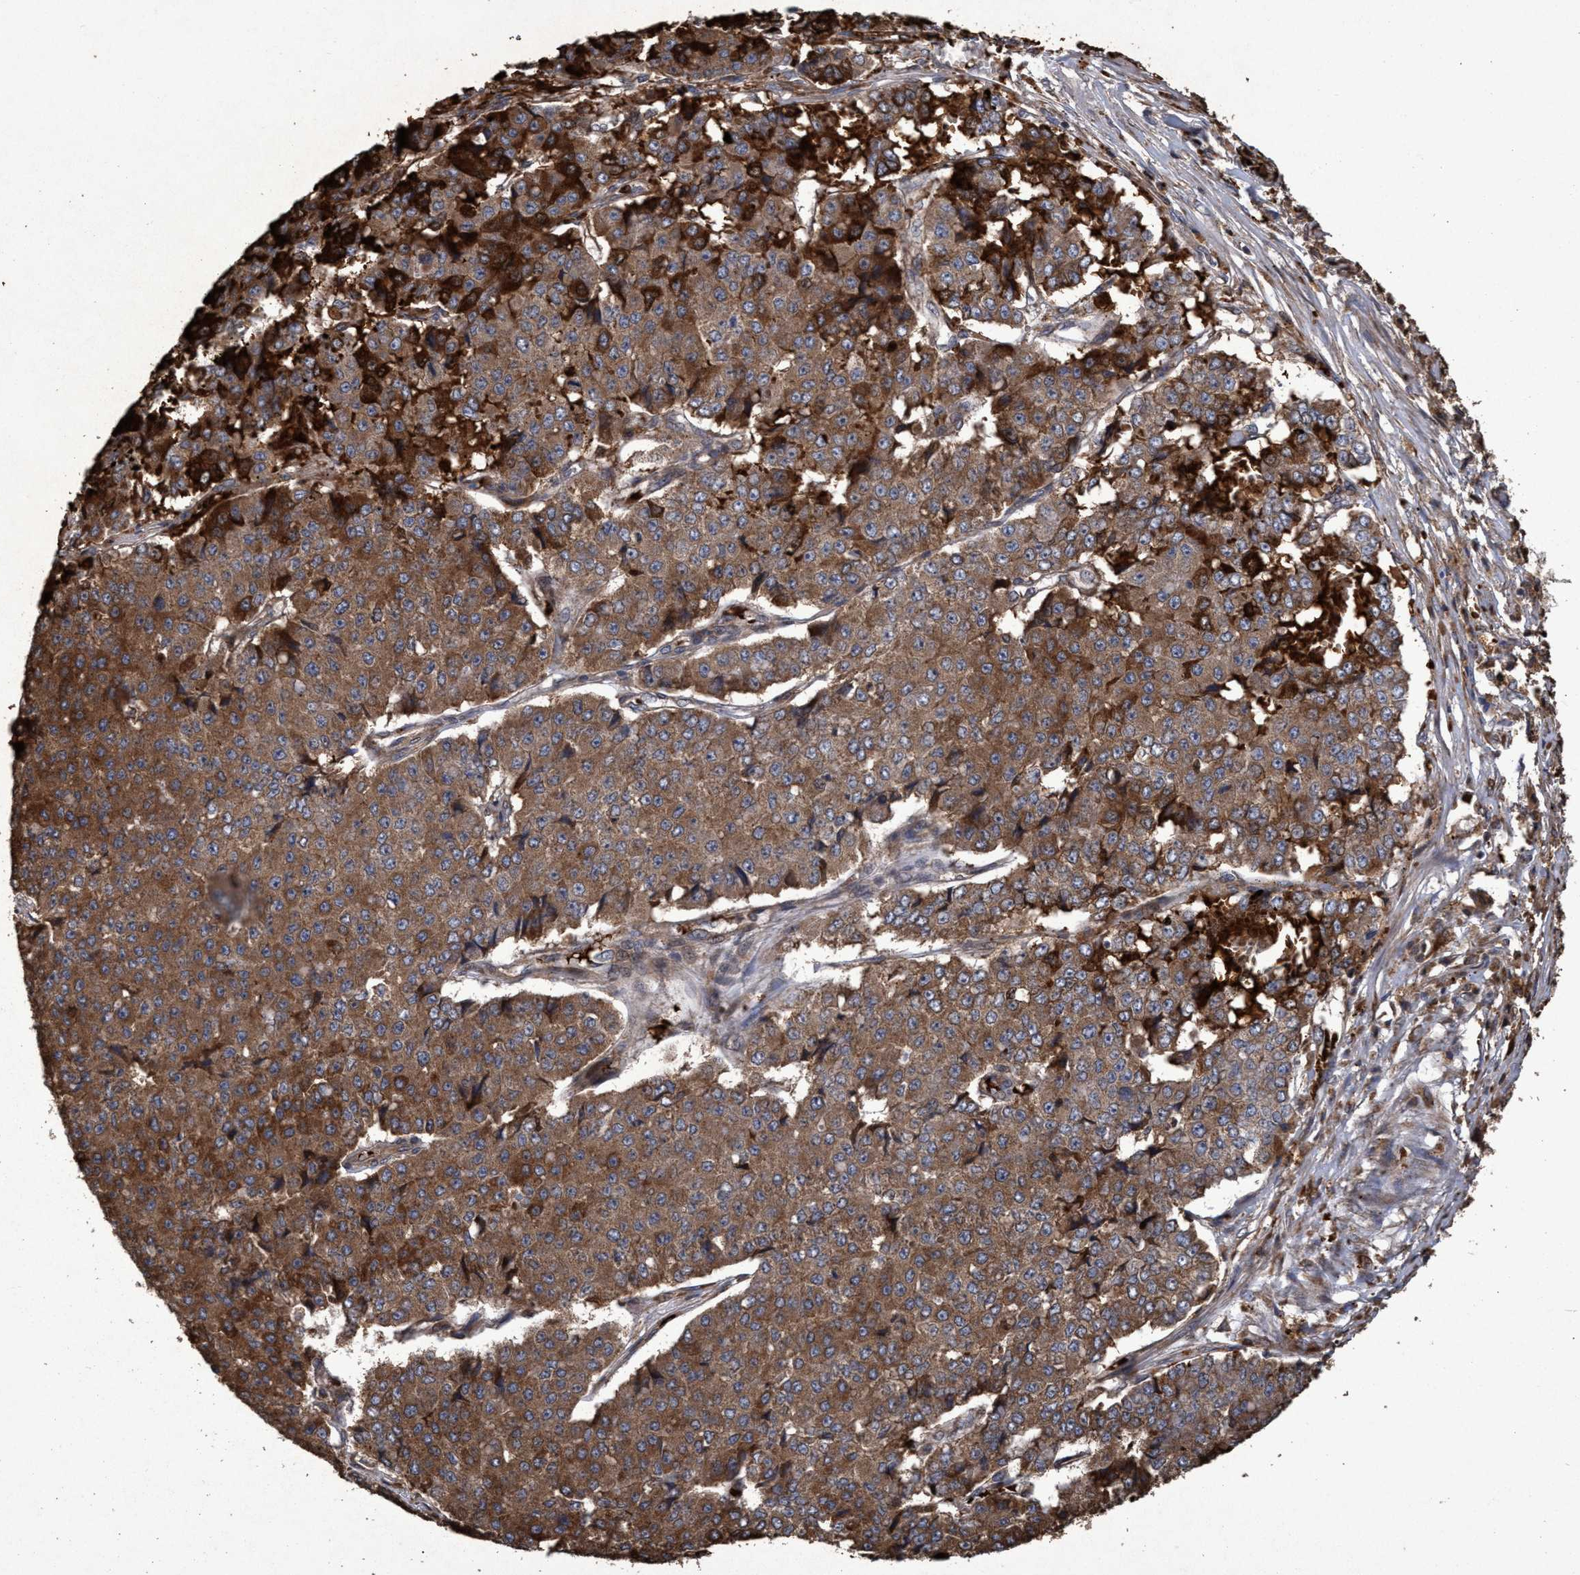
{"staining": {"intensity": "moderate", "quantity": ">75%", "location": "cytoplasmic/membranous"}, "tissue": "pancreatic cancer", "cell_type": "Tumor cells", "image_type": "cancer", "snomed": [{"axis": "morphology", "description": "Adenocarcinoma, NOS"}, {"axis": "topography", "description": "Pancreas"}], "caption": "Immunohistochemistry (IHC) (DAB) staining of human pancreatic cancer demonstrates moderate cytoplasmic/membranous protein staining in about >75% of tumor cells. (DAB = brown stain, brightfield microscopy at high magnification).", "gene": "CHMP6", "patient": {"sex": "male", "age": 50}}